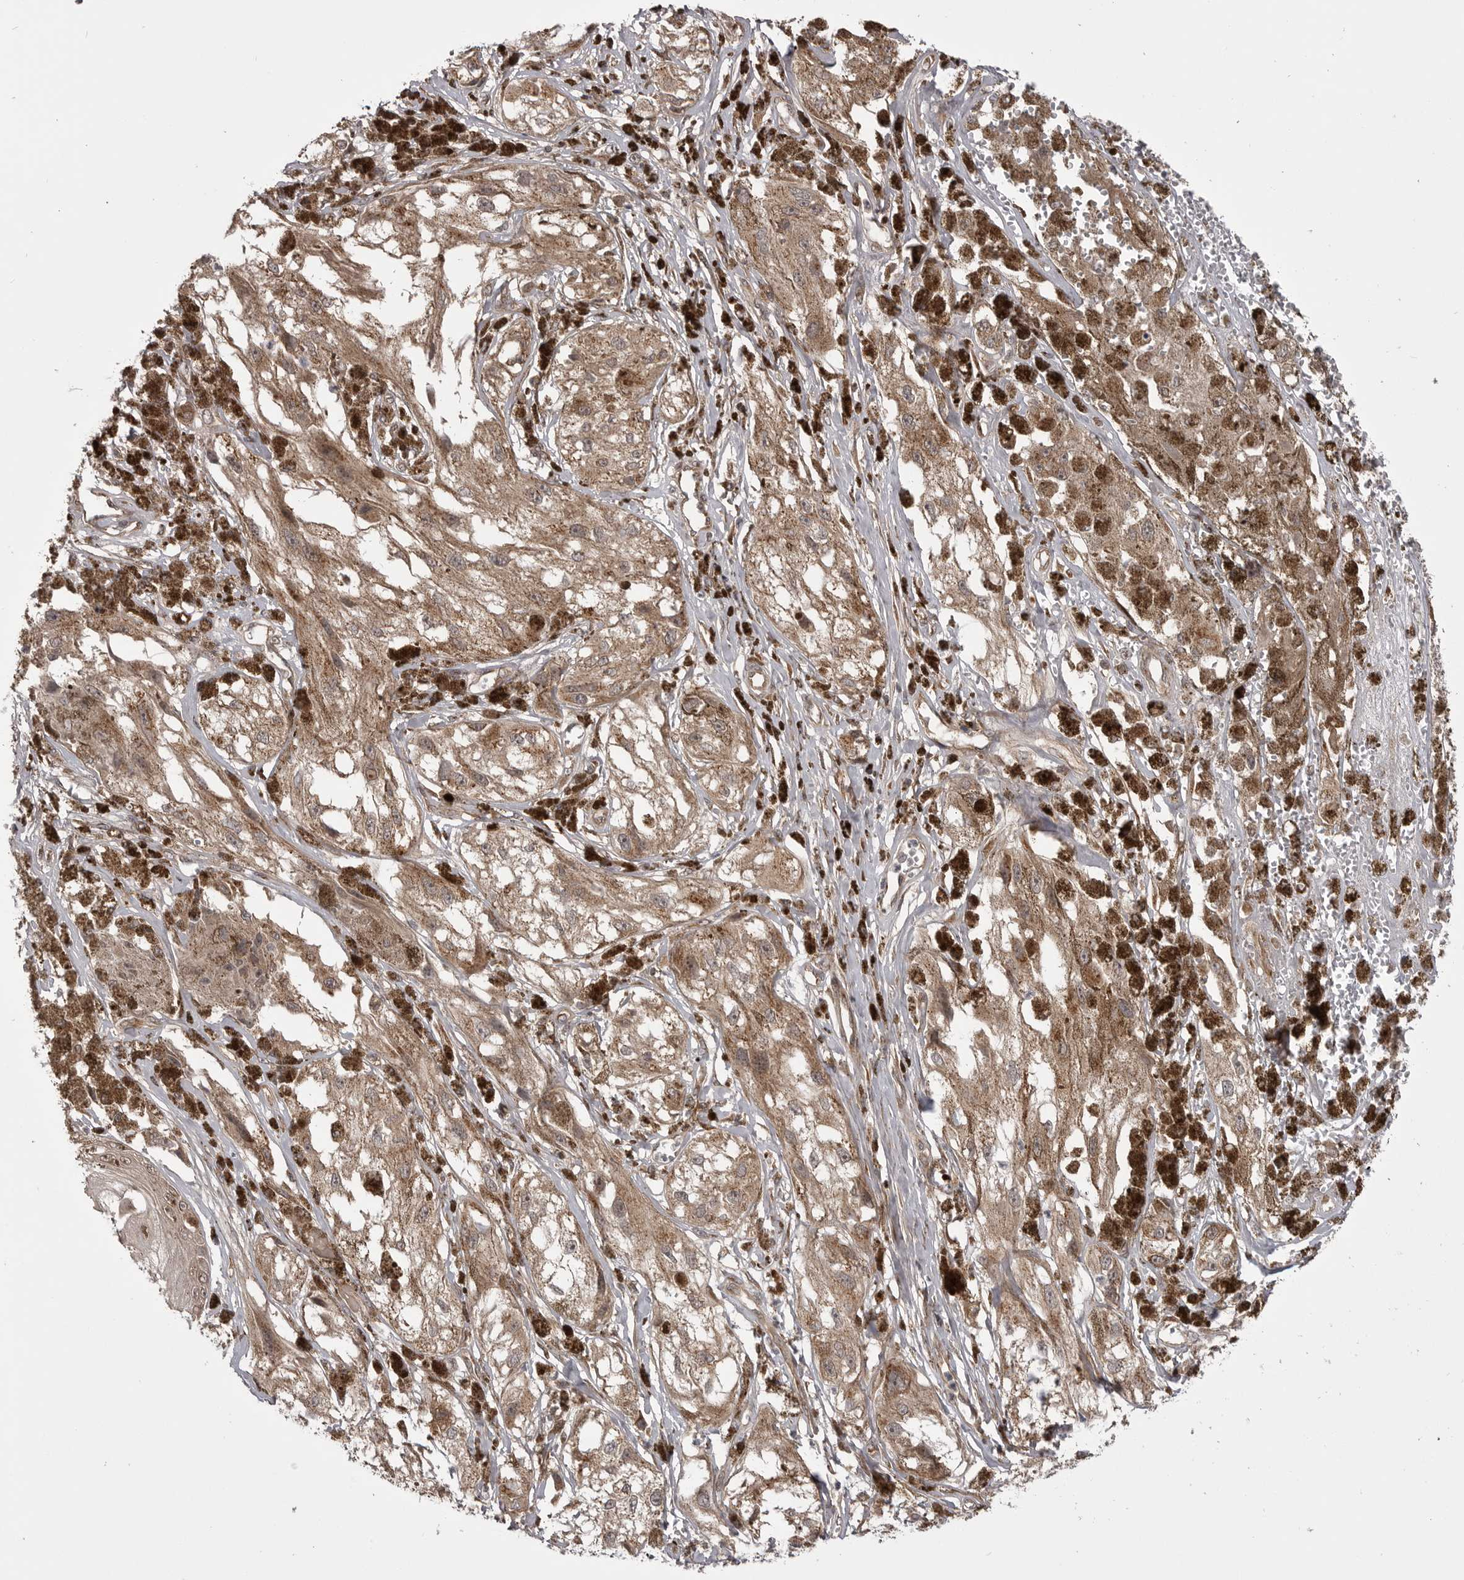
{"staining": {"intensity": "negative", "quantity": "none", "location": "none"}, "tissue": "melanoma", "cell_type": "Tumor cells", "image_type": "cancer", "snomed": [{"axis": "morphology", "description": "Malignant melanoma, NOS"}, {"axis": "topography", "description": "Skin"}], "caption": "Tumor cells show no significant protein staining in melanoma.", "gene": "PDCL", "patient": {"sex": "male", "age": 88}}